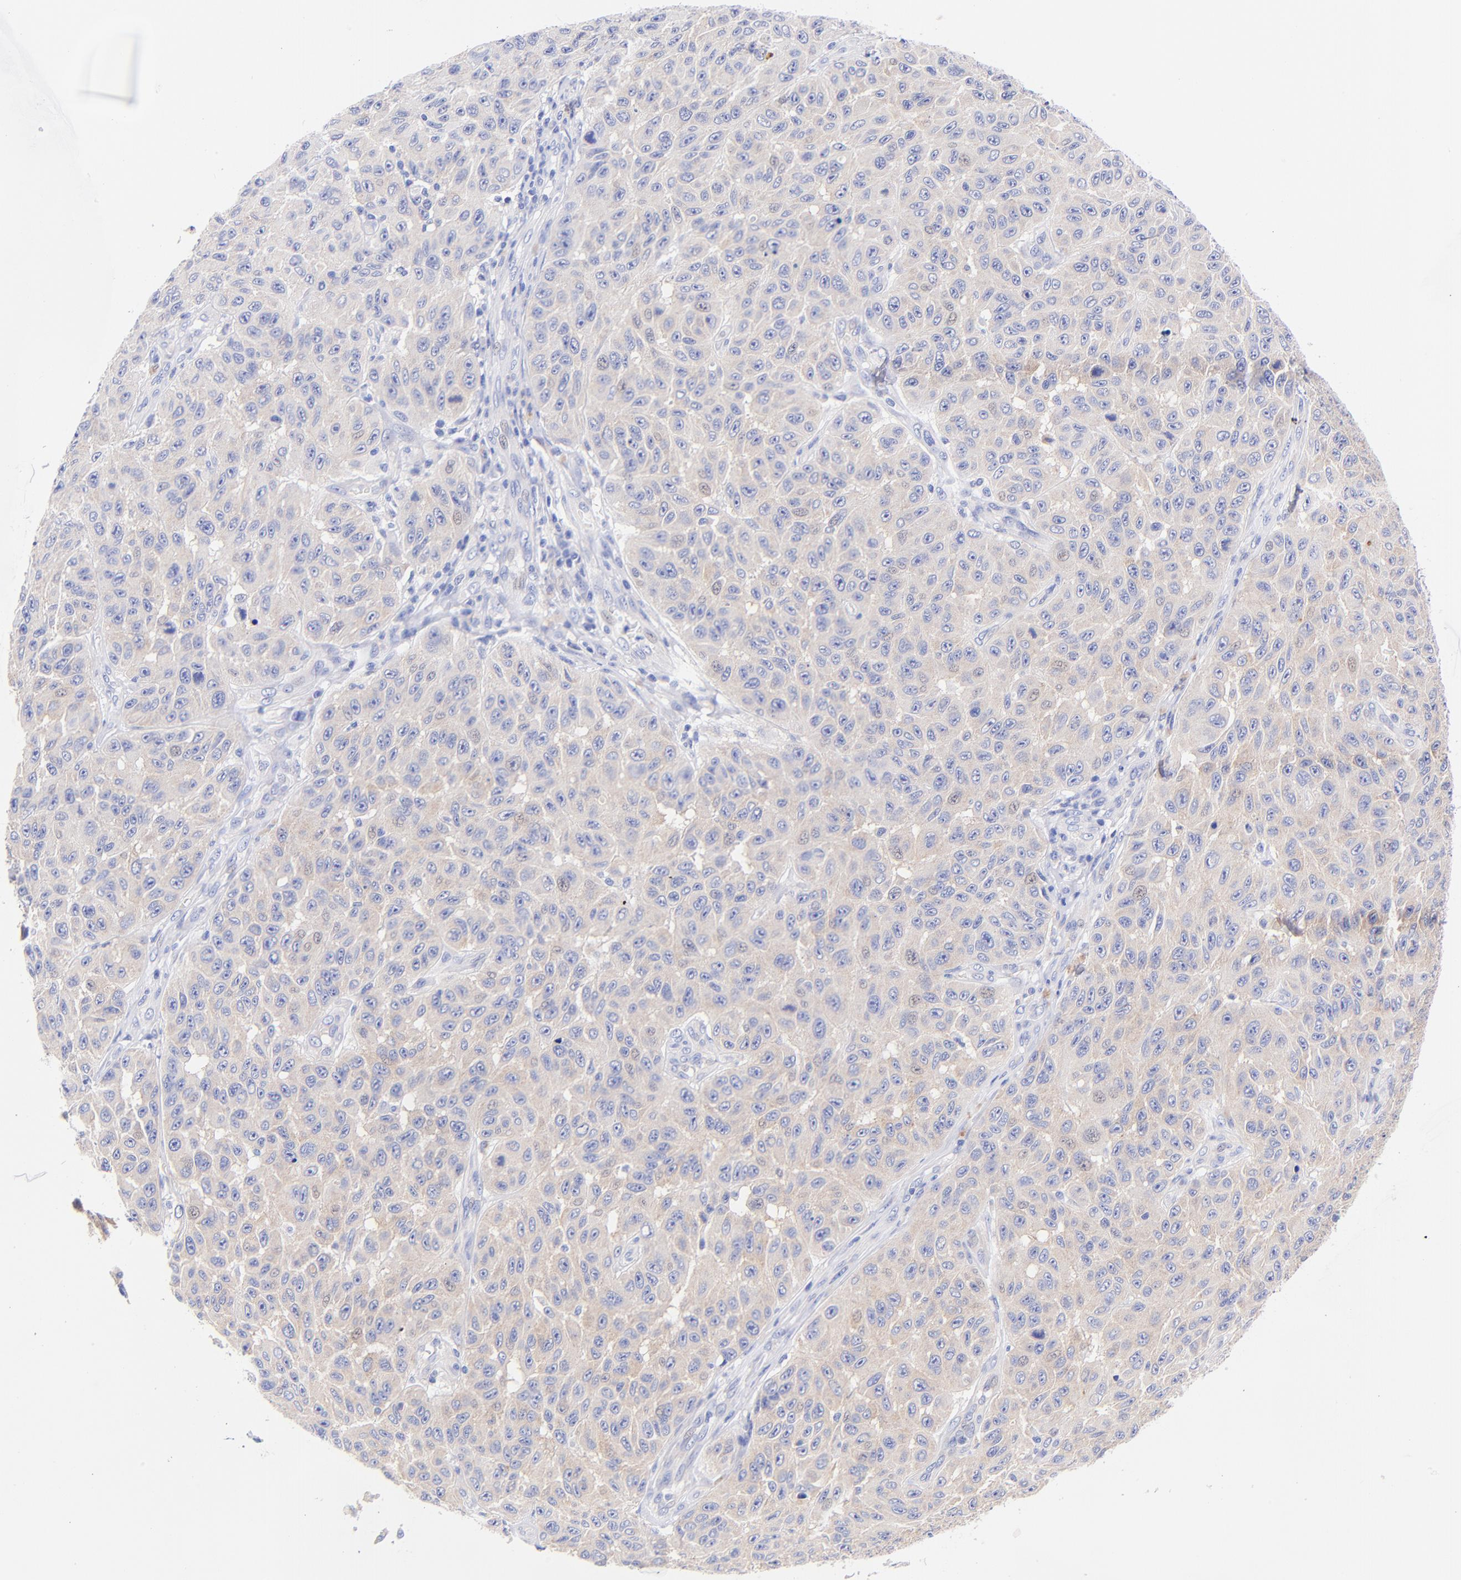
{"staining": {"intensity": "weak", "quantity": ">75%", "location": "cytoplasmic/membranous"}, "tissue": "melanoma", "cell_type": "Tumor cells", "image_type": "cancer", "snomed": [{"axis": "morphology", "description": "Malignant melanoma, NOS"}, {"axis": "topography", "description": "Skin"}], "caption": "Human malignant melanoma stained with a brown dye shows weak cytoplasmic/membranous positive expression in approximately >75% of tumor cells.", "gene": "GPHN", "patient": {"sex": "male", "age": 30}}